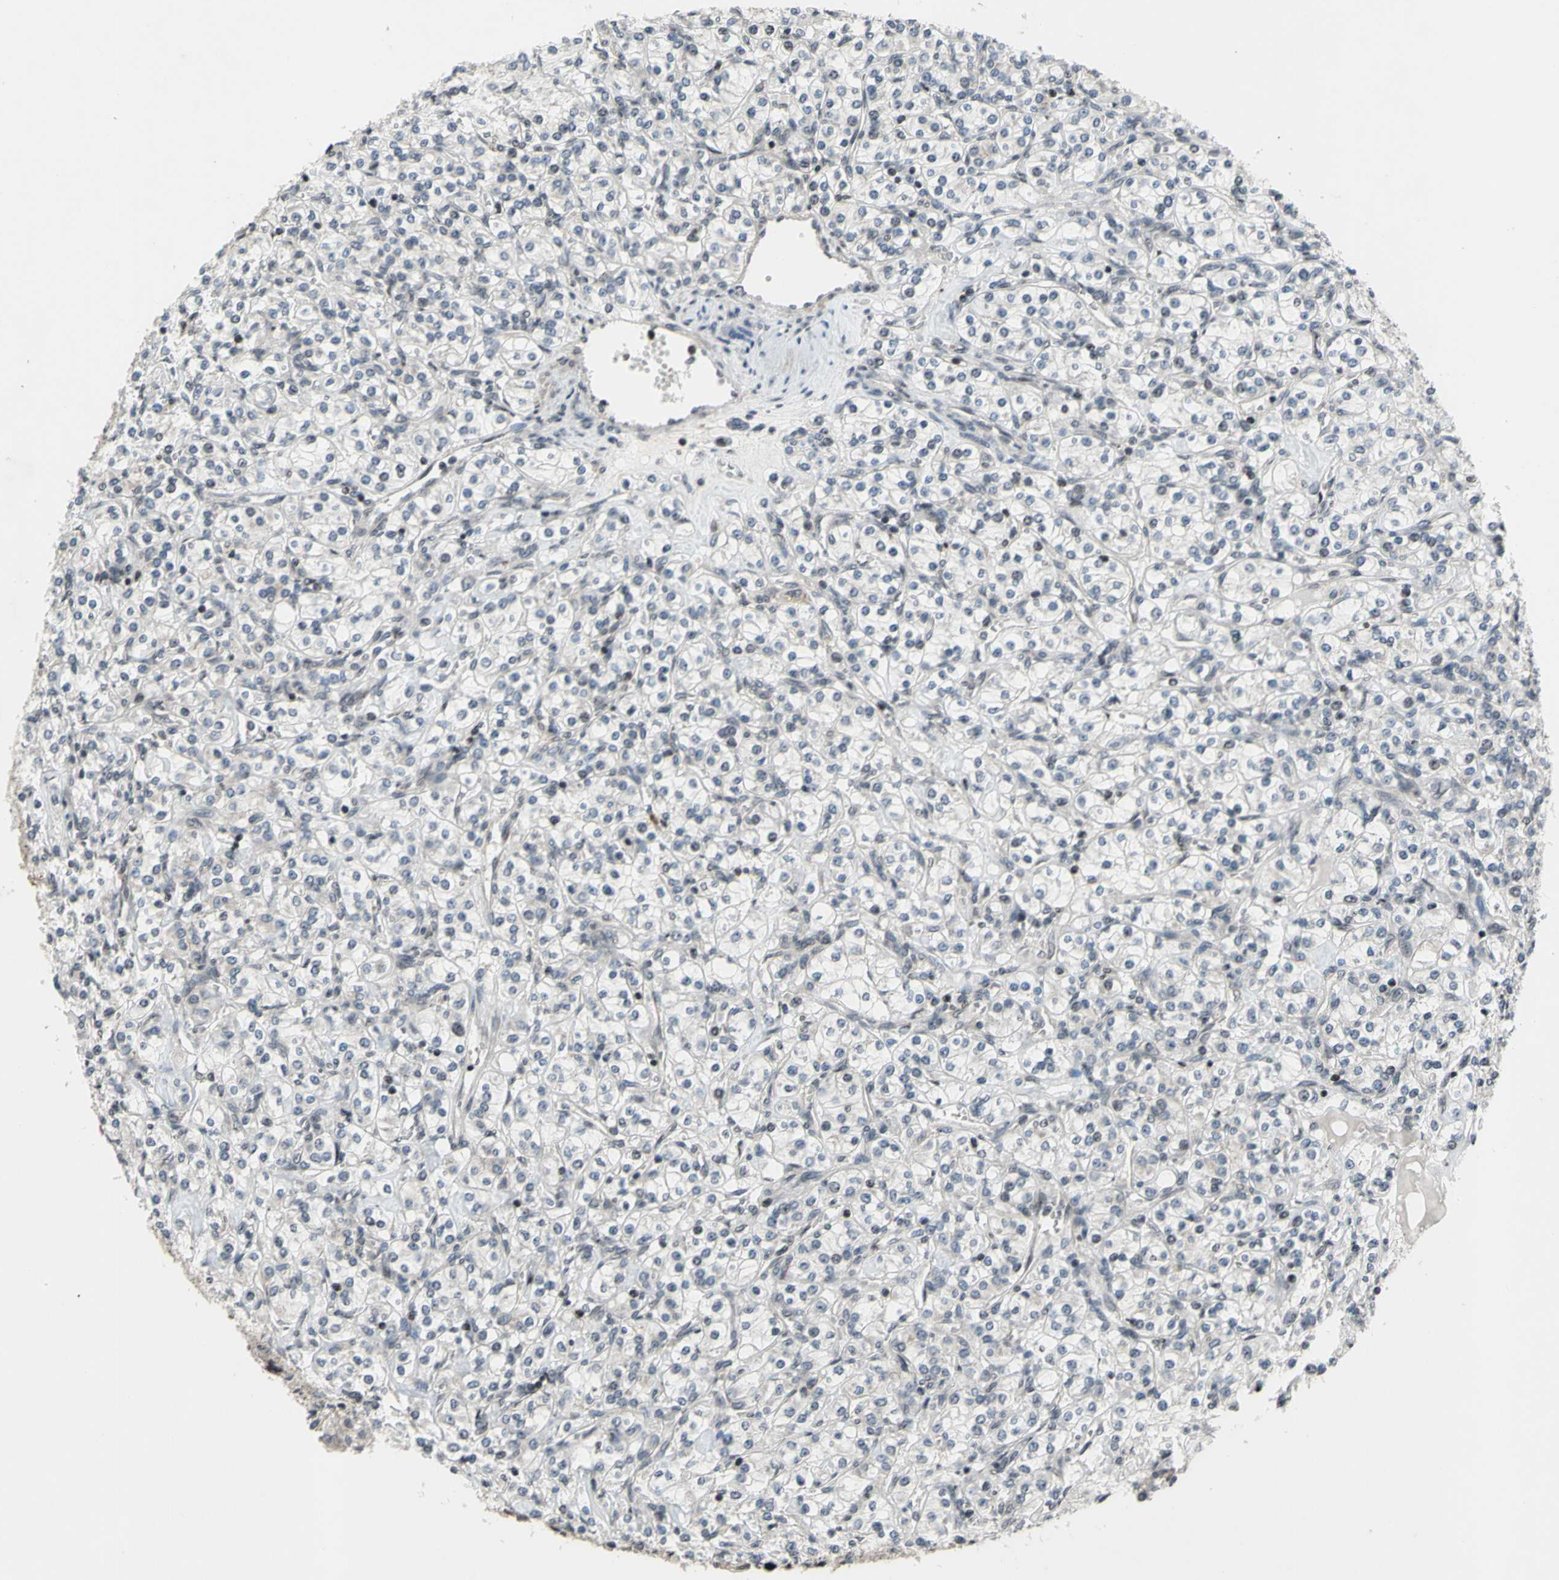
{"staining": {"intensity": "negative", "quantity": "none", "location": "none"}, "tissue": "renal cancer", "cell_type": "Tumor cells", "image_type": "cancer", "snomed": [{"axis": "morphology", "description": "Adenocarcinoma, NOS"}, {"axis": "topography", "description": "Kidney"}], "caption": "Immunohistochemistry (IHC) image of renal adenocarcinoma stained for a protein (brown), which displays no expression in tumor cells.", "gene": "XPO1", "patient": {"sex": "male", "age": 77}}